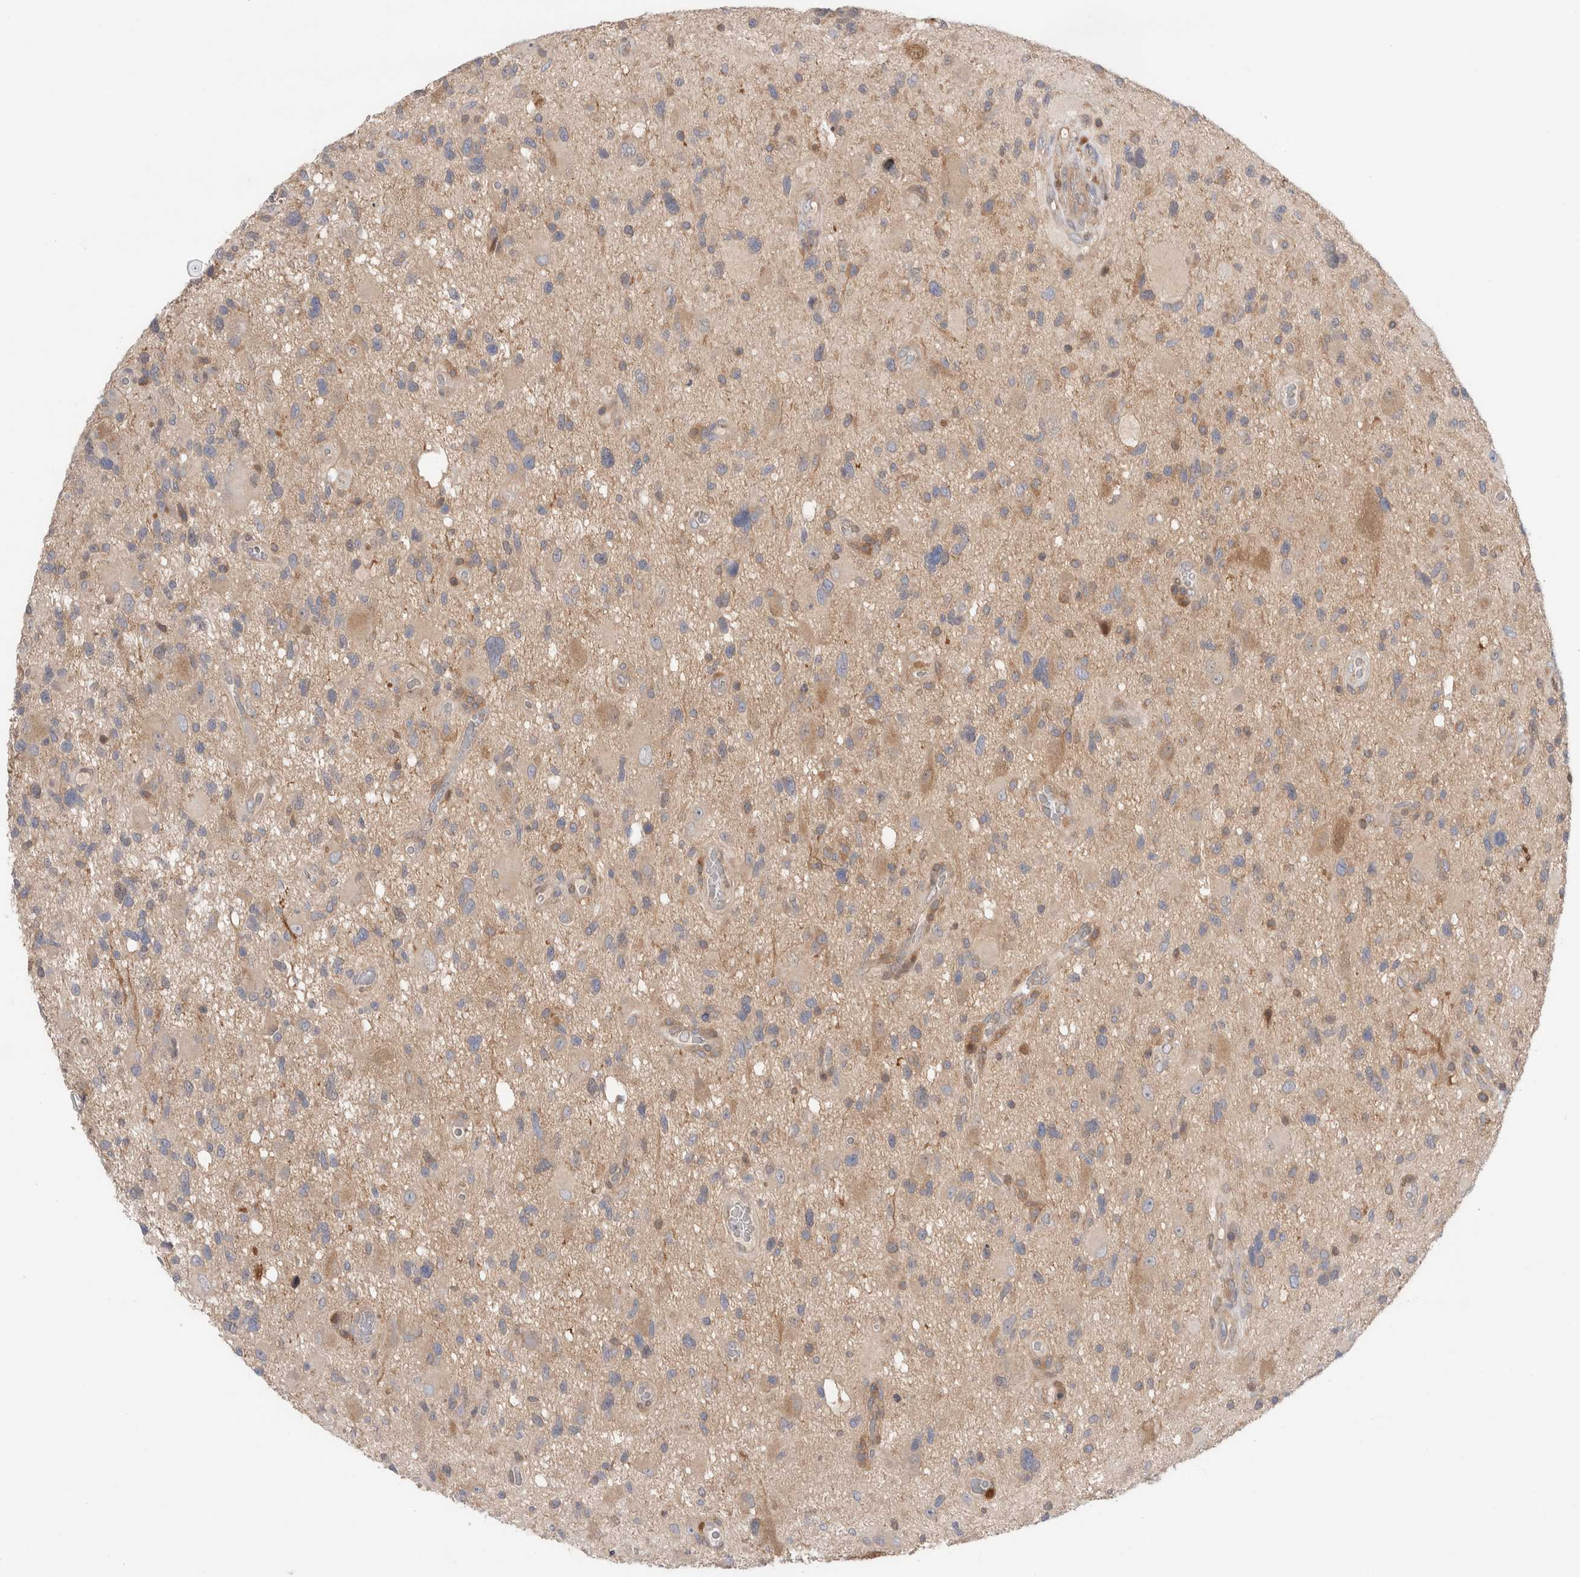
{"staining": {"intensity": "weak", "quantity": ">75%", "location": "cytoplasmic/membranous"}, "tissue": "glioma", "cell_type": "Tumor cells", "image_type": "cancer", "snomed": [{"axis": "morphology", "description": "Glioma, malignant, High grade"}, {"axis": "topography", "description": "Brain"}], "caption": "Immunohistochemical staining of malignant glioma (high-grade) shows low levels of weak cytoplasmic/membranous protein staining in about >75% of tumor cells.", "gene": "KLHL14", "patient": {"sex": "male", "age": 33}}